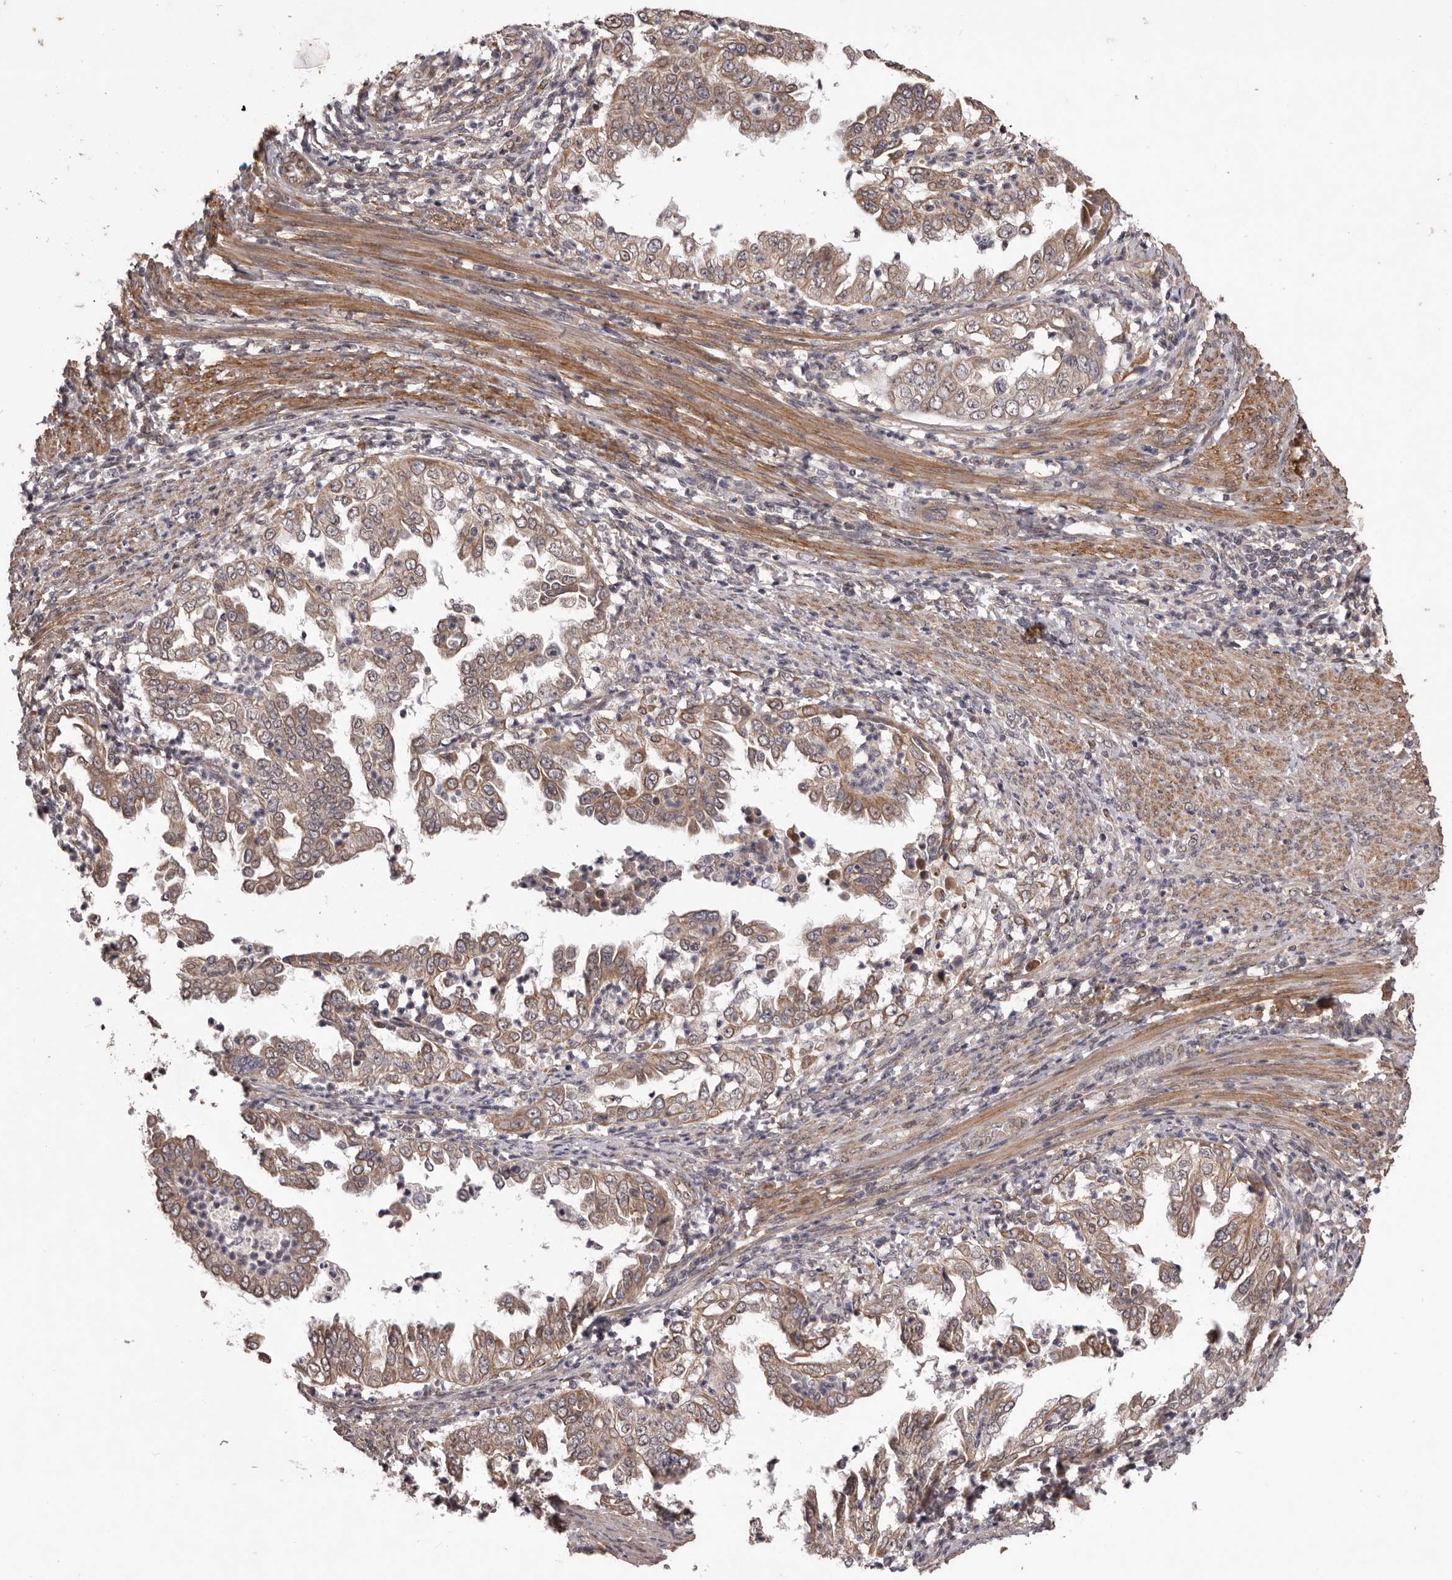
{"staining": {"intensity": "moderate", "quantity": ">75%", "location": "cytoplasmic/membranous"}, "tissue": "endometrial cancer", "cell_type": "Tumor cells", "image_type": "cancer", "snomed": [{"axis": "morphology", "description": "Adenocarcinoma, NOS"}, {"axis": "topography", "description": "Endometrium"}], "caption": "This photomicrograph displays adenocarcinoma (endometrial) stained with immunohistochemistry (IHC) to label a protein in brown. The cytoplasmic/membranous of tumor cells show moderate positivity for the protein. Nuclei are counter-stained blue.", "gene": "CELF3", "patient": {"sex": "female", "age": 85}}